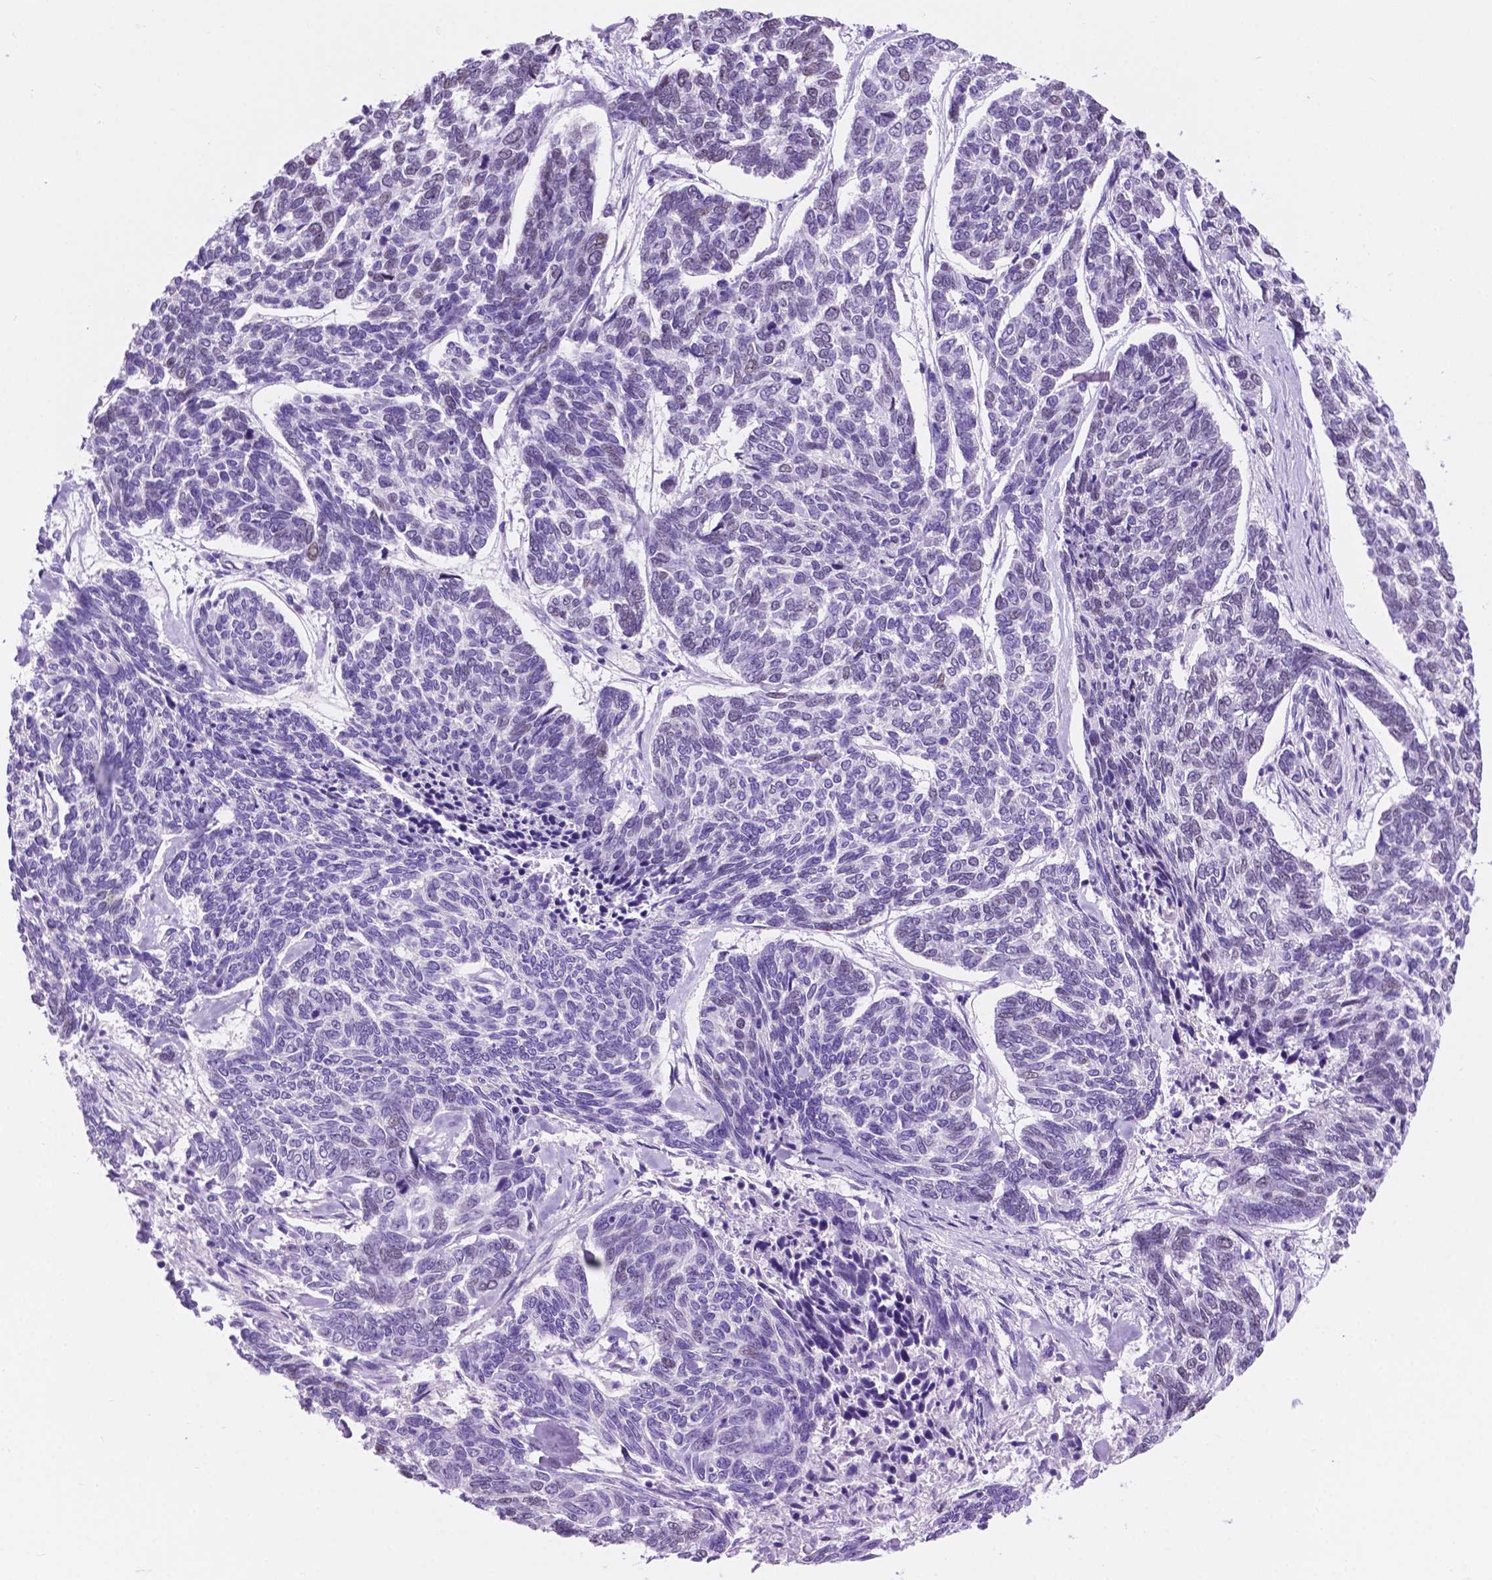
{"staining": {"intensity": "negative", "quantity": "none", "location": "none"}, "tissue": "skin cancer", "cell_type": "Tumor cells", "image_type": "cancer", "snomed": [{"axis": "morphology", "description": "Basal cell carcinoma"}, {"axis": "topography", "description": "Skin"}], "caption": "High magnification brightfield microscopy of skin basal cell carcinoma stained with DAB (3,3'-diaminobenzidine) (brown) and counterstained with hematoxylin (blue): tumor cells show no significant staining.", "gene": "ACY3", "patient": {"sex": "female", "age": 65}}